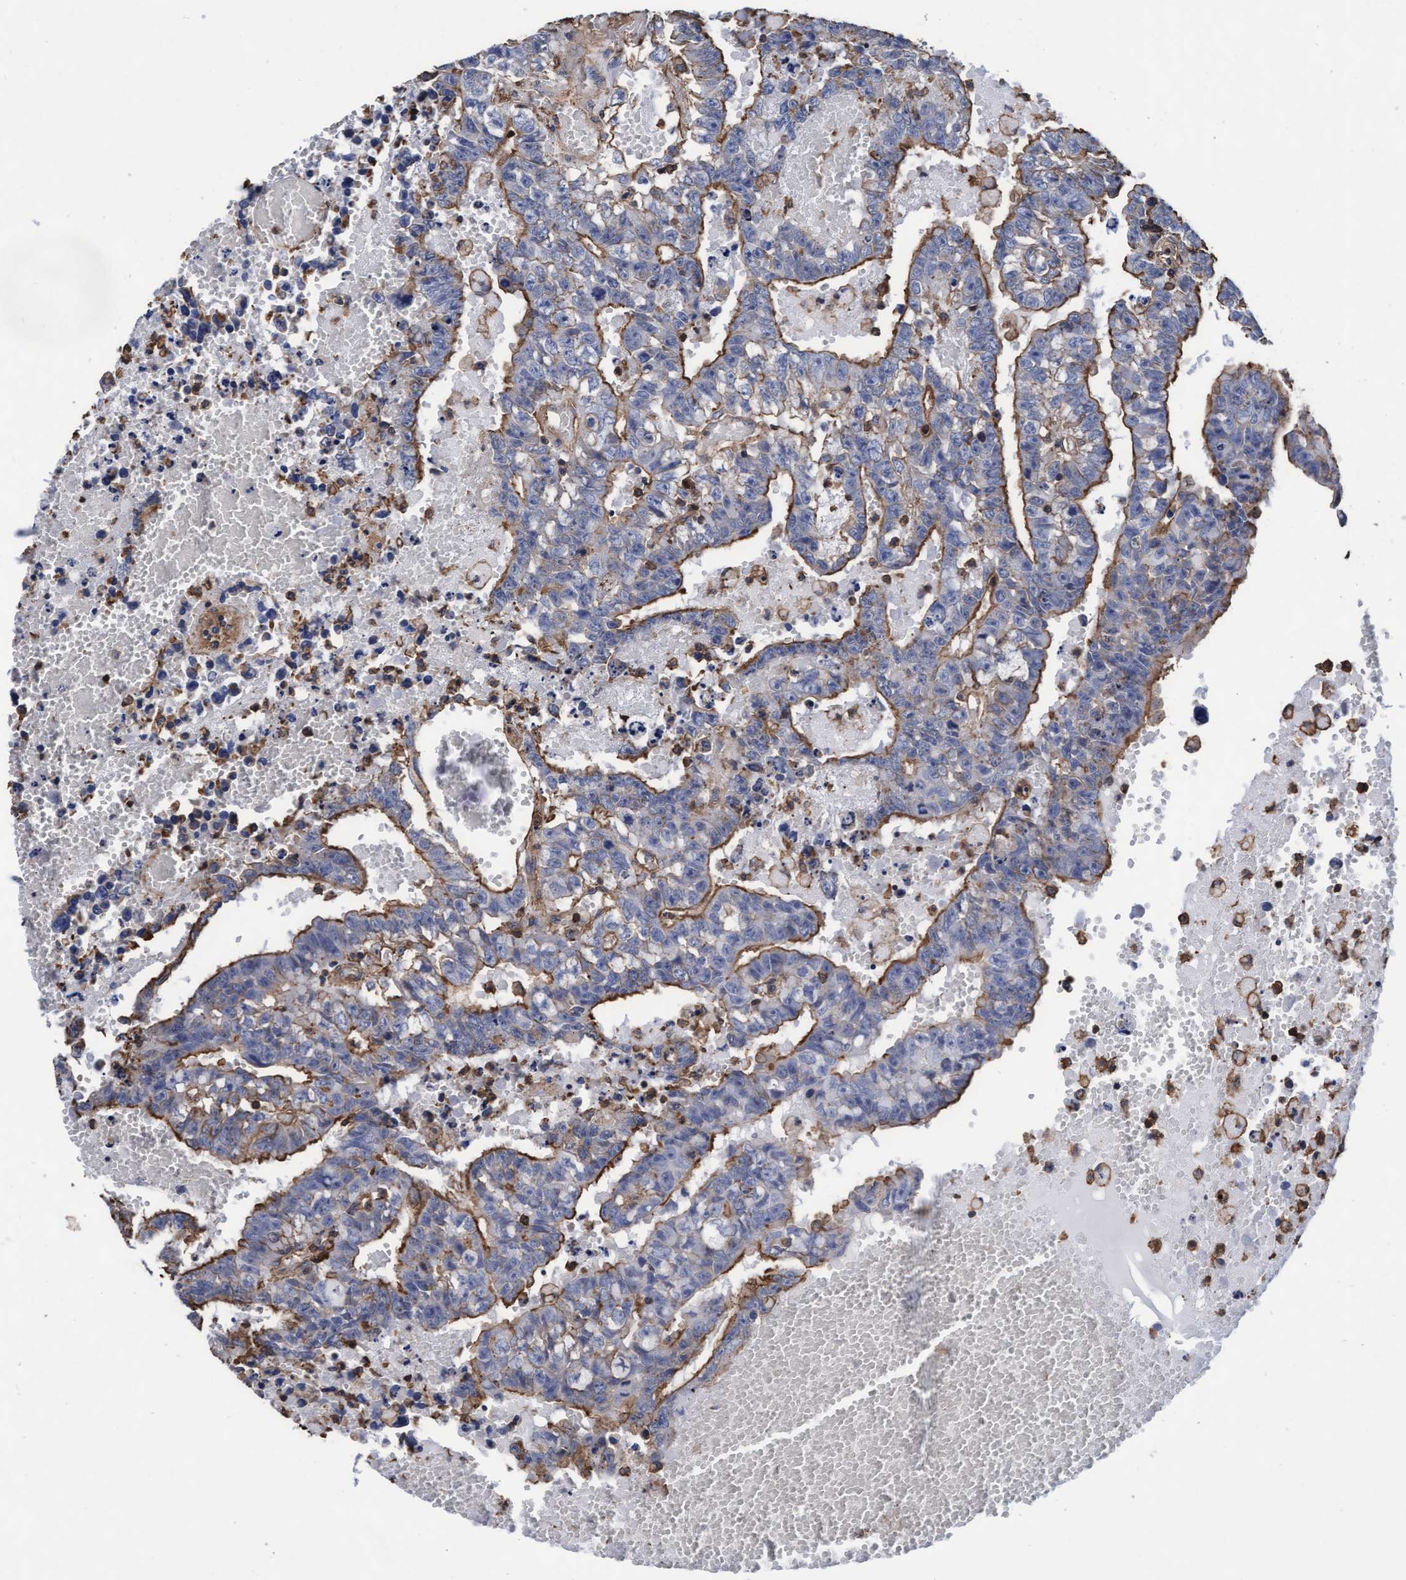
{"staining": {"intensity": "moderate", "quantity": "25%-75%", "location": "cytoplasmic/membranous"}, "tissue": "testis cancer", "cell_type": "Tumor cells", "image_type": "cancer", "snomed": [{"axis": "morphology", "description": "Carcinoma, Embryonal, NOS"}, {"axis": "topography", "description": "Testis"}], "caption": "Brown immunohistochemical staining in testis cancer (embryonal carcinoma) reveals moderate cytoplasmic/membranous positivity in about 25%-75% of tumor cells.", "gene": "GRHPR", "patient": {"sex": "male", "age": 25}}